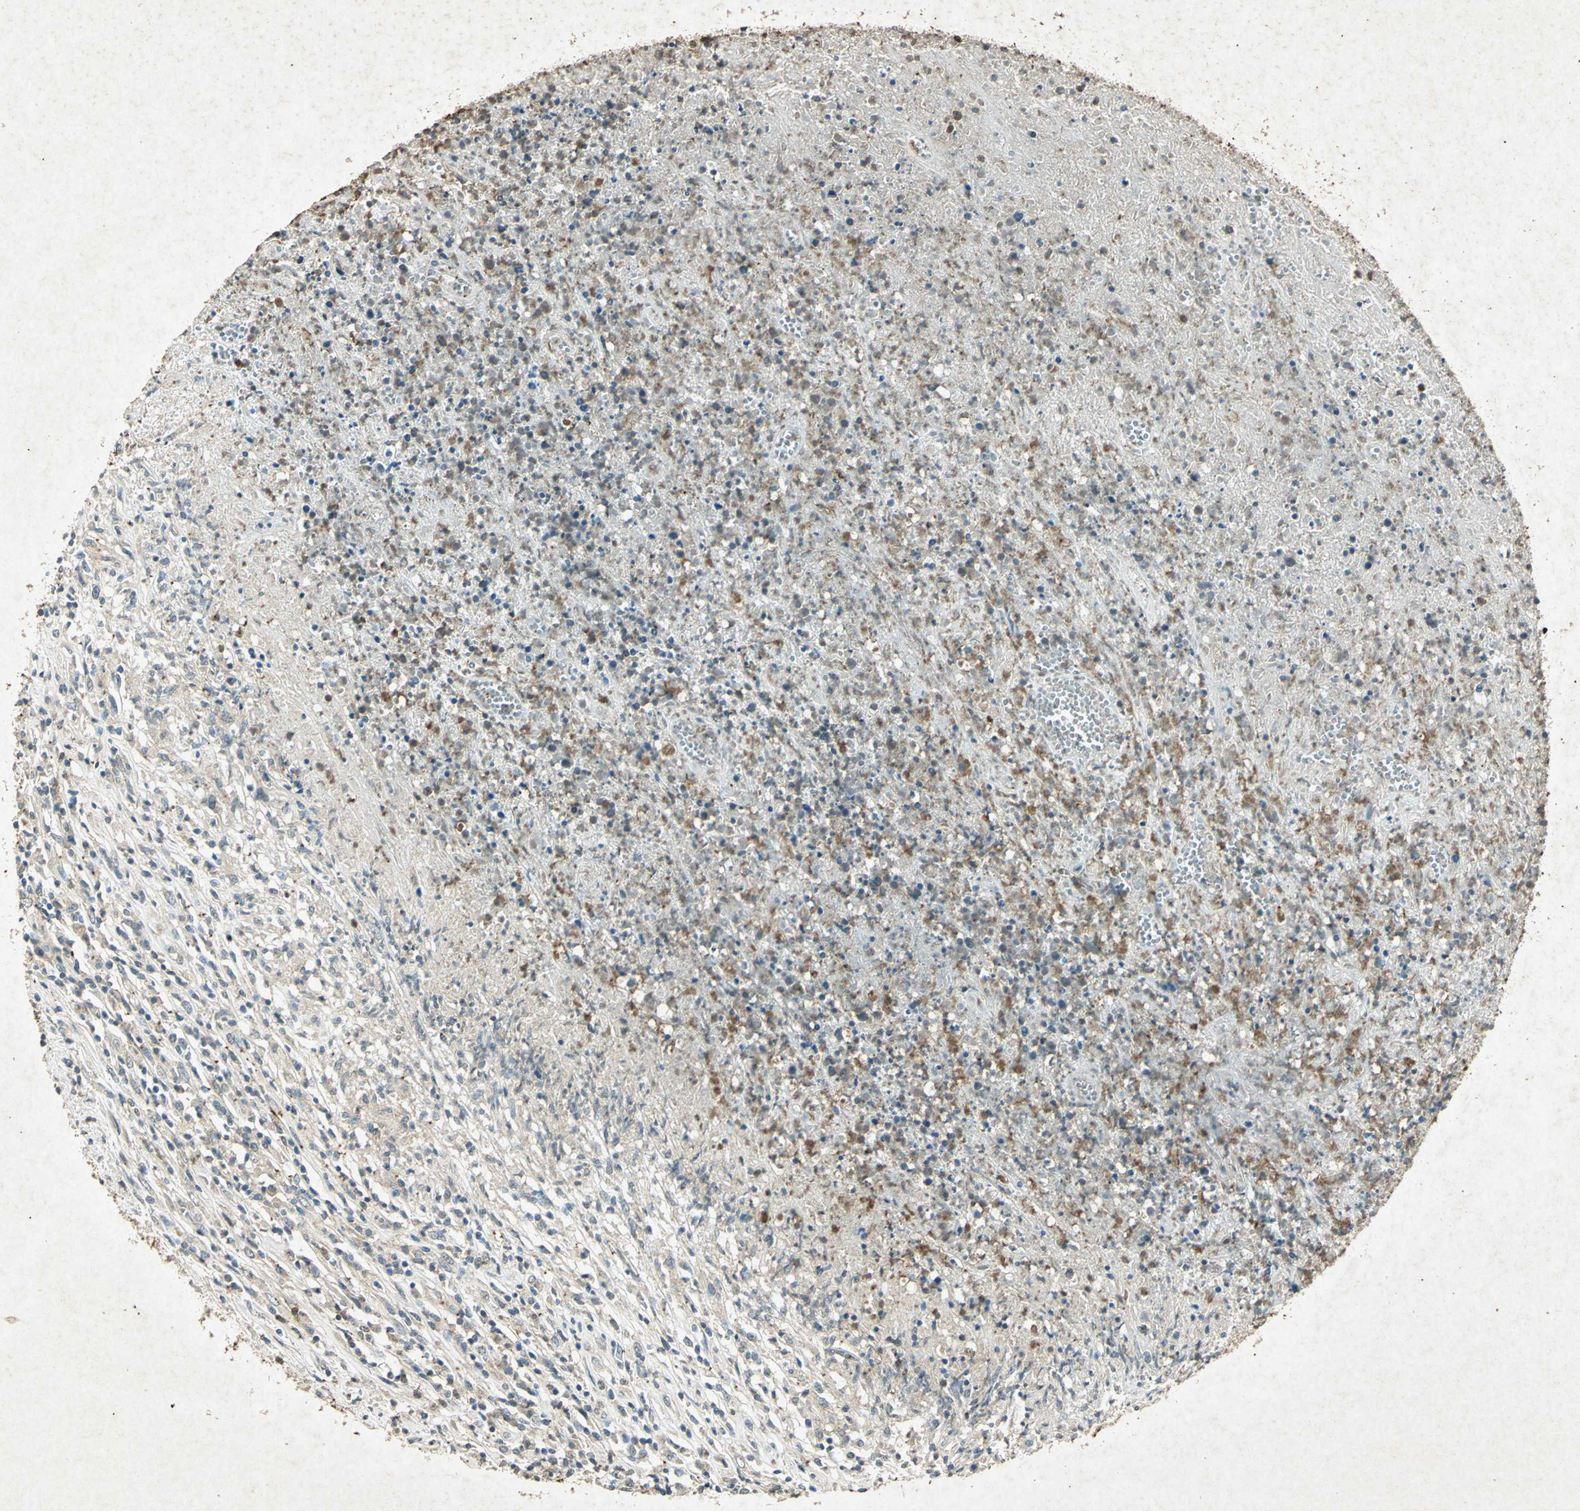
{"staining": {"intensity": "weak", "quantity": "25%-75%", "location": "cytoplasmic/membranous"}, "tissue": "lymphoma", "cell_type": "Tumor cells", "image_type": "cancer", "snomed": [{"axis": "morphology", "description": "Malignant lymphoma, non-Hodgkin's type, High grade"}, {"axis": "topography", "description": "Lymph node"}], "caption": "An IHC photomicrograph of tumor tissue is shown. Protein staining in brown highlights weak cytoplasmic/membranous positivity in lymphoma within tumor cells. (brown staining indicates protein expression, while blue staining denotes nuclei).", "gene": "PSEN1", "patient": {"sex": "female", "age": 84}}